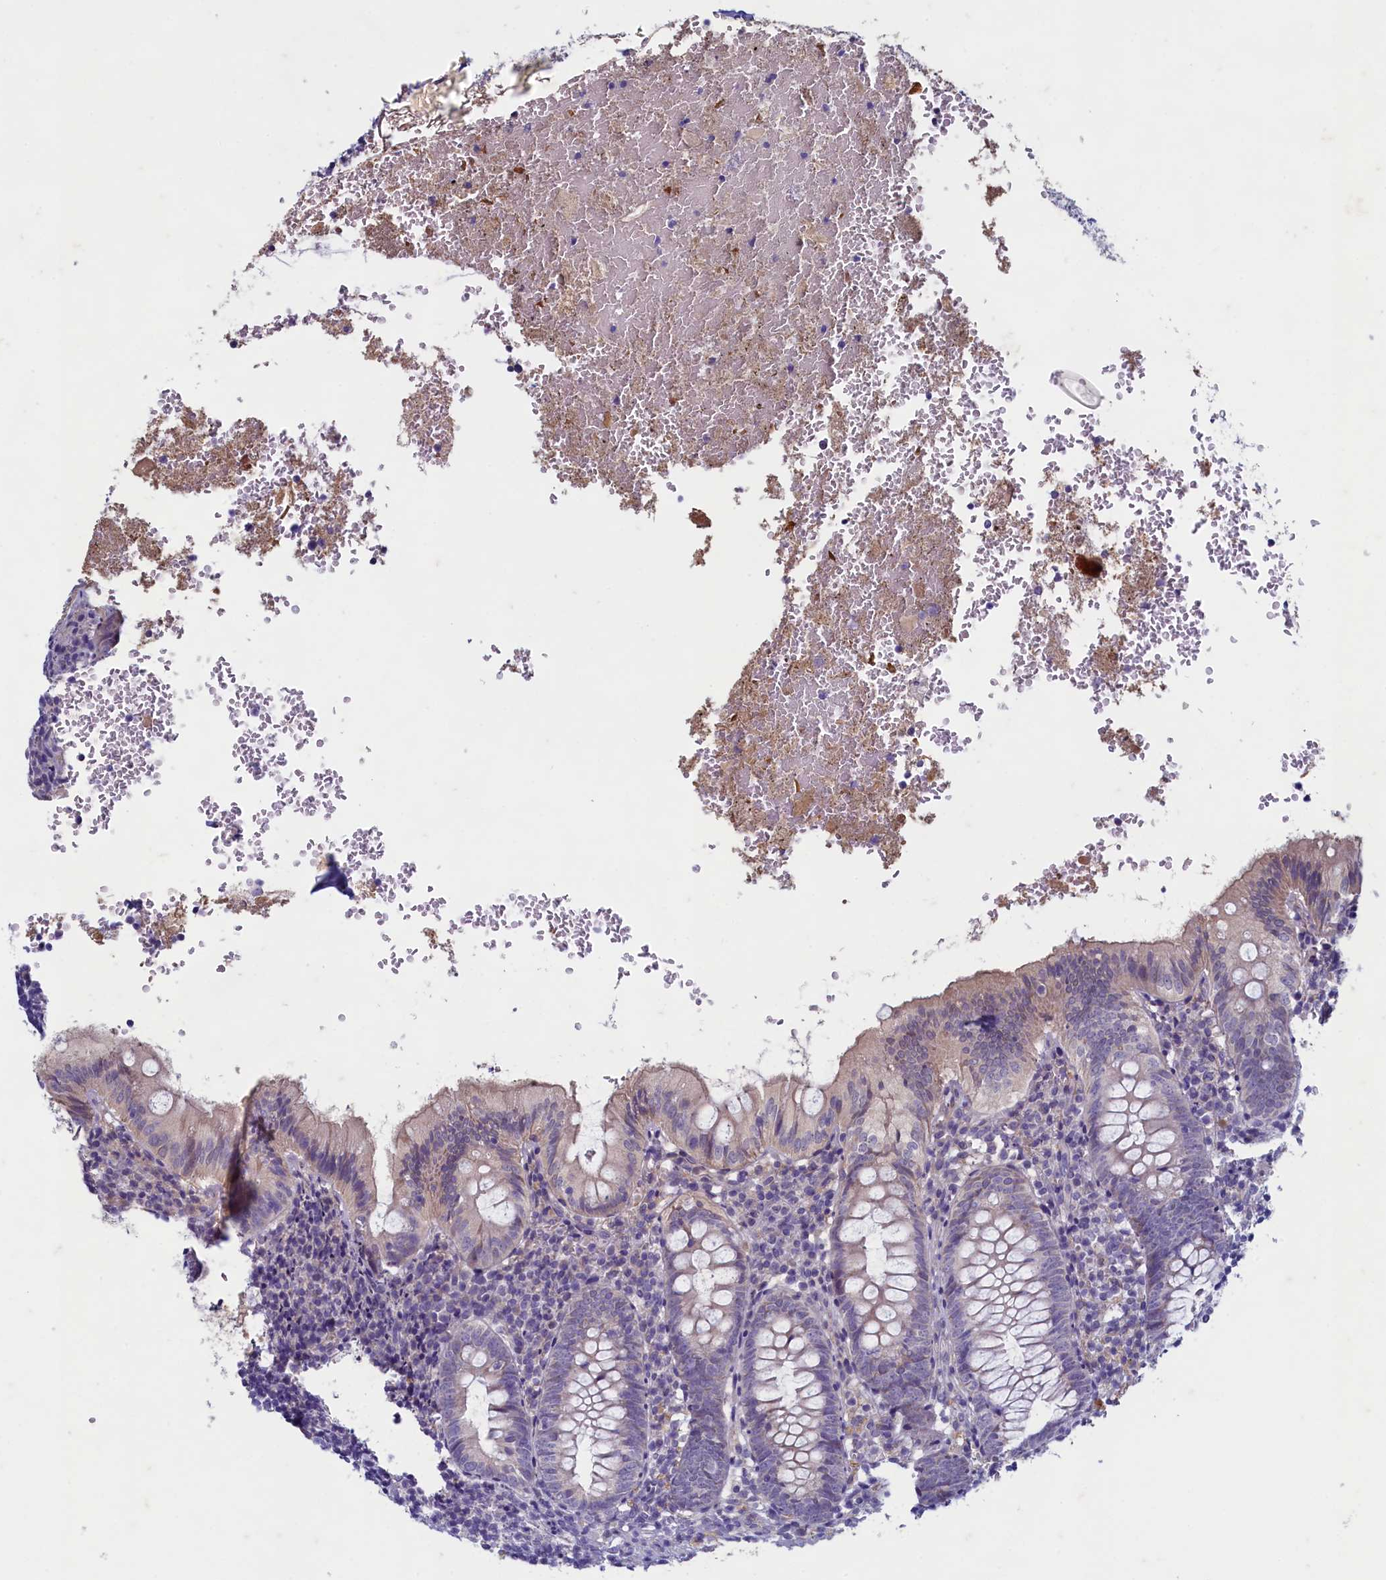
{"staining": {"intensity": "weak", "quantity": "25%-75%", "location": "cytoplasmic/membranous"}, "tissue": "appendix", "cell_type": "Glandular cells", "image_type": "normal", "snomed": [{"axis": "morphology", "description": "Normal tissue, NOS"}, {"axis": "topography", "description": "Appendix"}], "caption": "Protein staining by IHC exhibits weak cytoplasmic/membranous positivity in approximately 25%-75% of glandular cells in normal appendix.", "gene": "MAP1LC3A", "patient": {"sex": "male", "age": 8}}